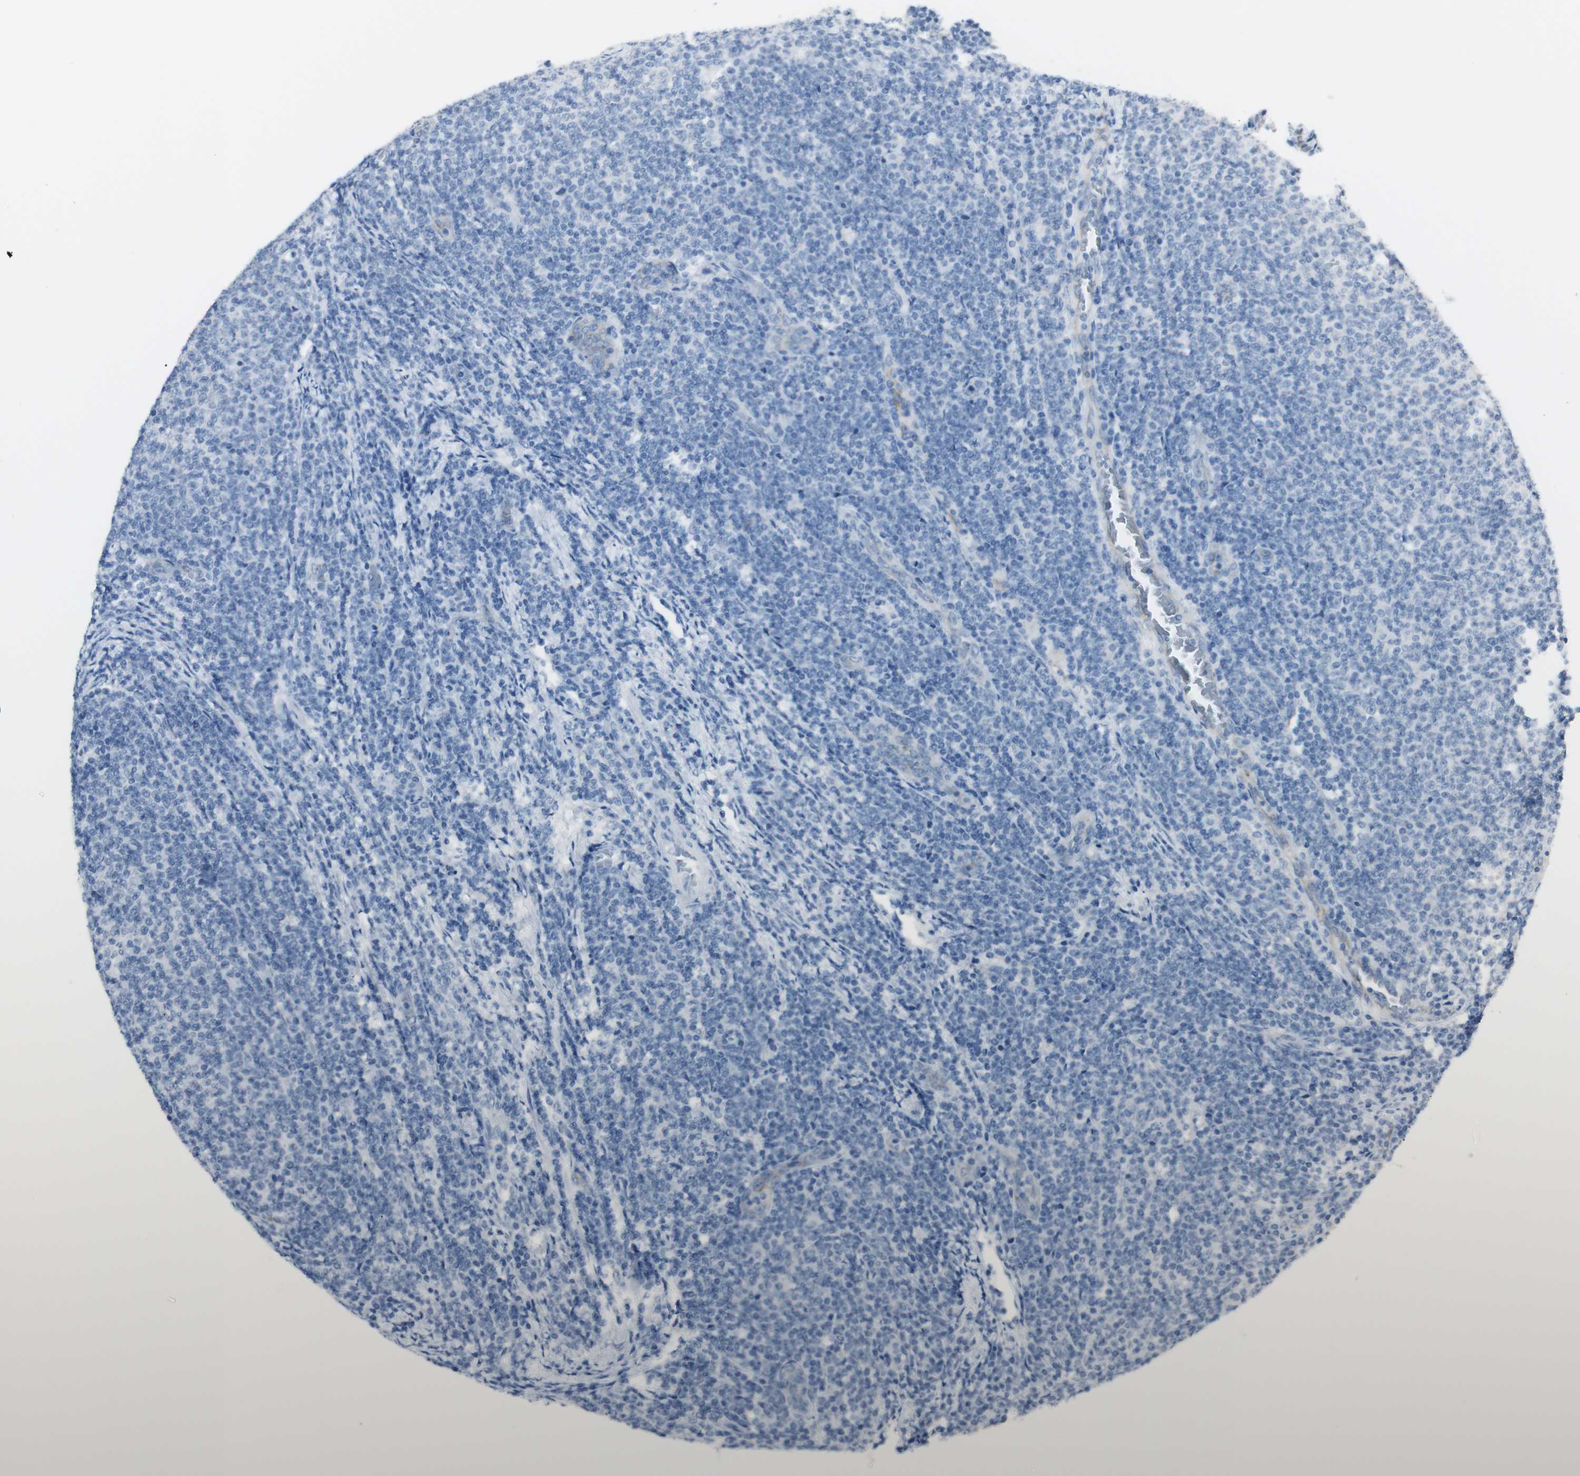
{"staining": {"intensity": "negative", "quantity": "none", "location": "none"}, "tissue": "lymphoma", "cell_type": "Tumor cells", "image_type": "cancer", "snomed": [{"axis": "morphology", "description": "Malignant lymphoma, non-Hodgkin's type, Low grade"}, {"axis": "topography", "description": "Lymph node"}], "caption": "Tumor cells show no significant positivity in low-grade malignant lymphoma, non-Hodgkin's type.", "gene": "ART3", "patient": {"sex": "male", "age": 66}}